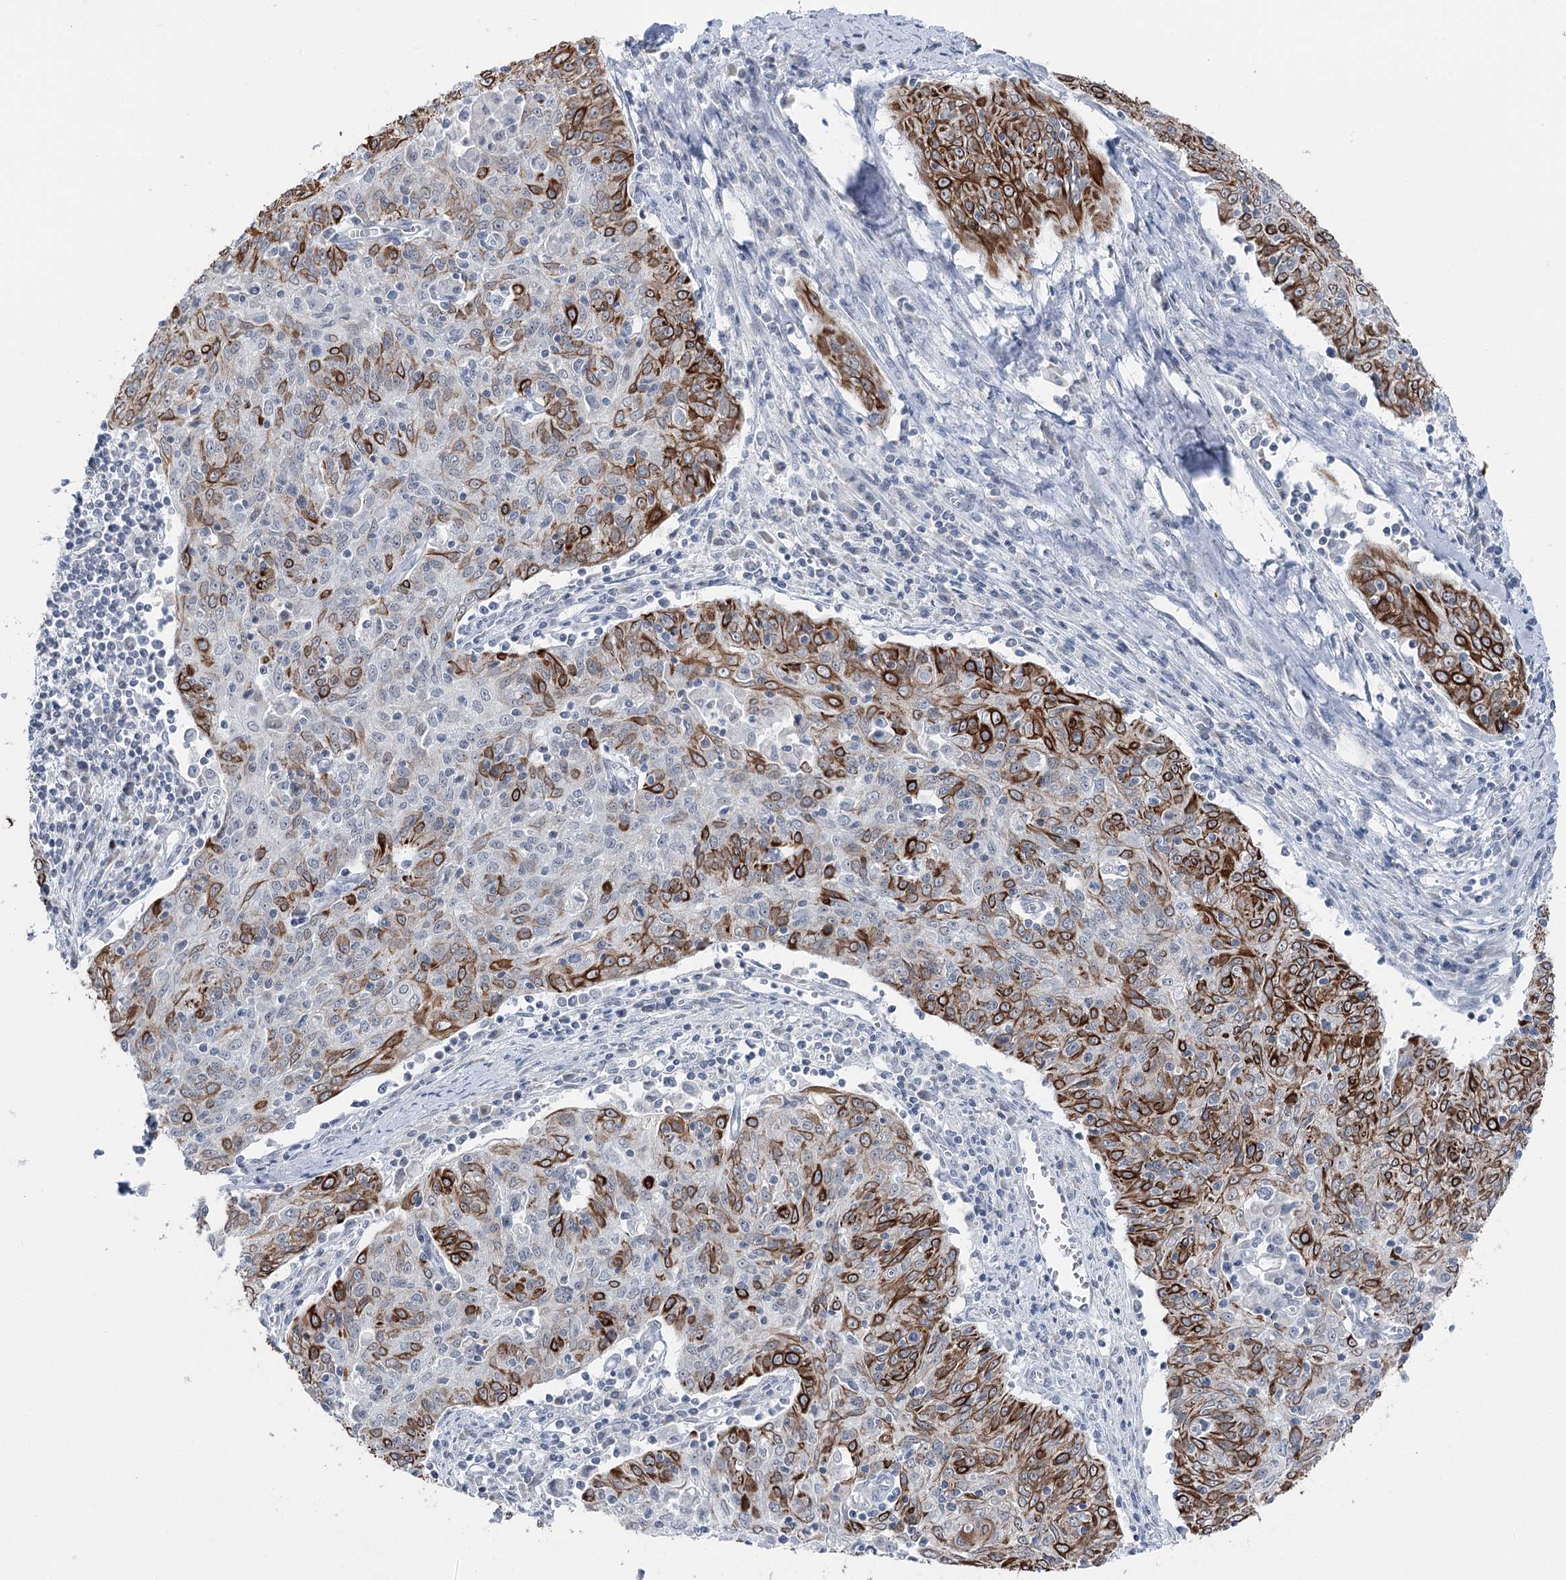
{"staining": {"intensity": "strong", "quantity": "25%-75%", "location": "cytoplasmic/membranous"}, "tissue": "cervical cancer", "cell_type": "Tumor cells", "image_type": "cancer", "snomed": [{"axis": "morphology", "description": "Squamous cell carcinoma, NOS"}, {"axis": "topography", "description": "Cervix"}], "caption": "Cervical squamous cell carcinoma stained with DAB (3,3'-diaminobenzidine) IHC exhibits high levels of strong cytoplasmic/membranous staining in about 25%-75% of tumor cells. (DAB (3,3'-diaminobenzidine) IHC, brown staining for protein, blue staining for nuclei).", "gene": "STEEP1", "patient": {"sex": "female", "age": 48}}